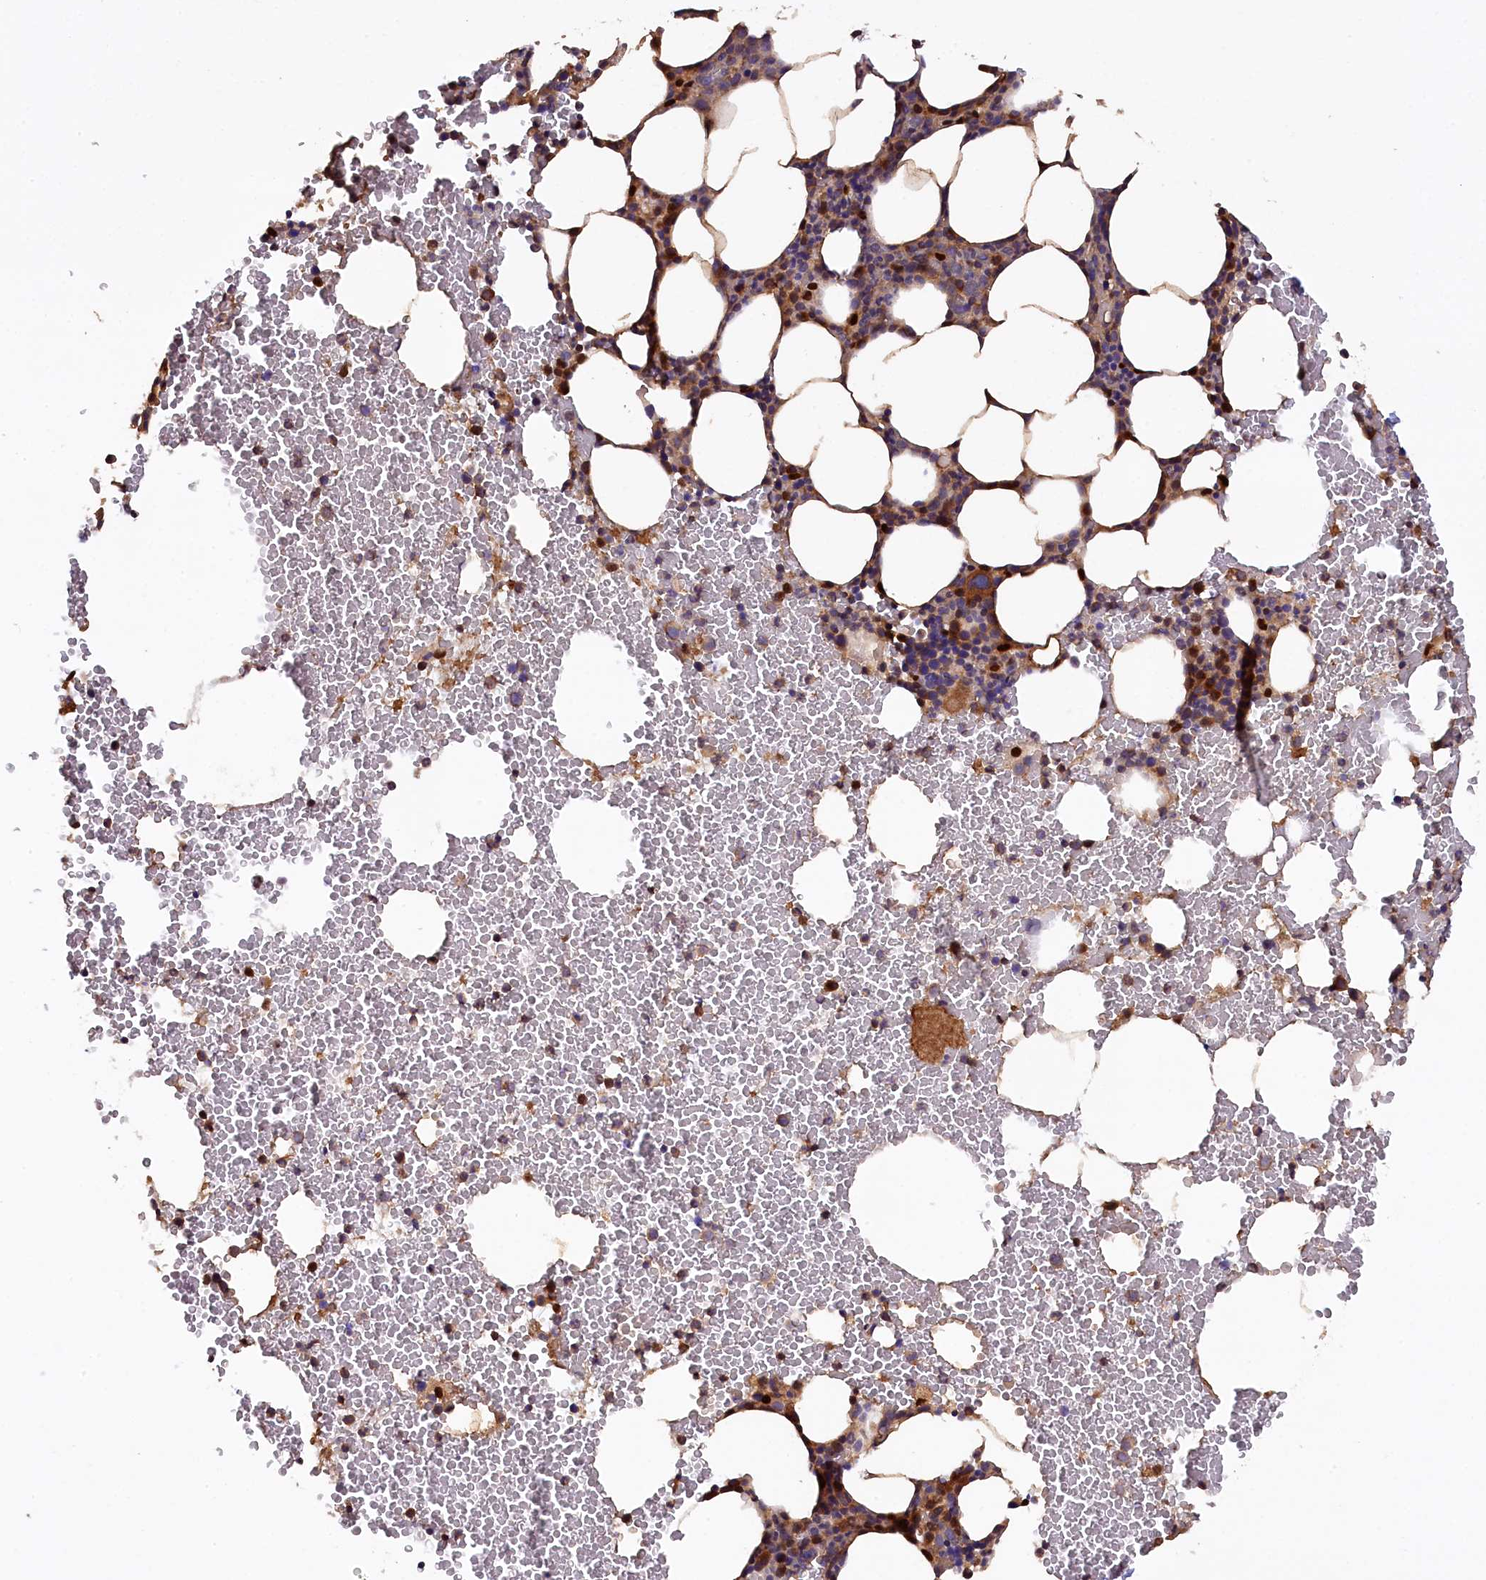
{"staining": {"intensity": "moderate", "quantity": "25%-75%", "location": "cytoplasmic/membranous"}, "tissue": "bone marrow", "cell_type": "Hematopoietic cells", "image_type": "normal", "snomed": [{"axis": "morphology", "description": "Normal tissue, NOS"}, {"axis": "morphology", "description": "Inflammation, NOS"}, {"axis": "topography", "description": "Bone marrow"}], "caption": "The immunohistochemical stain shows moderate cytoplasmic/membranous staining in hematopoietic cells of benign bone marrow.", "gene": "KLC2", "patient": {"sex": "female", "age": 78}}